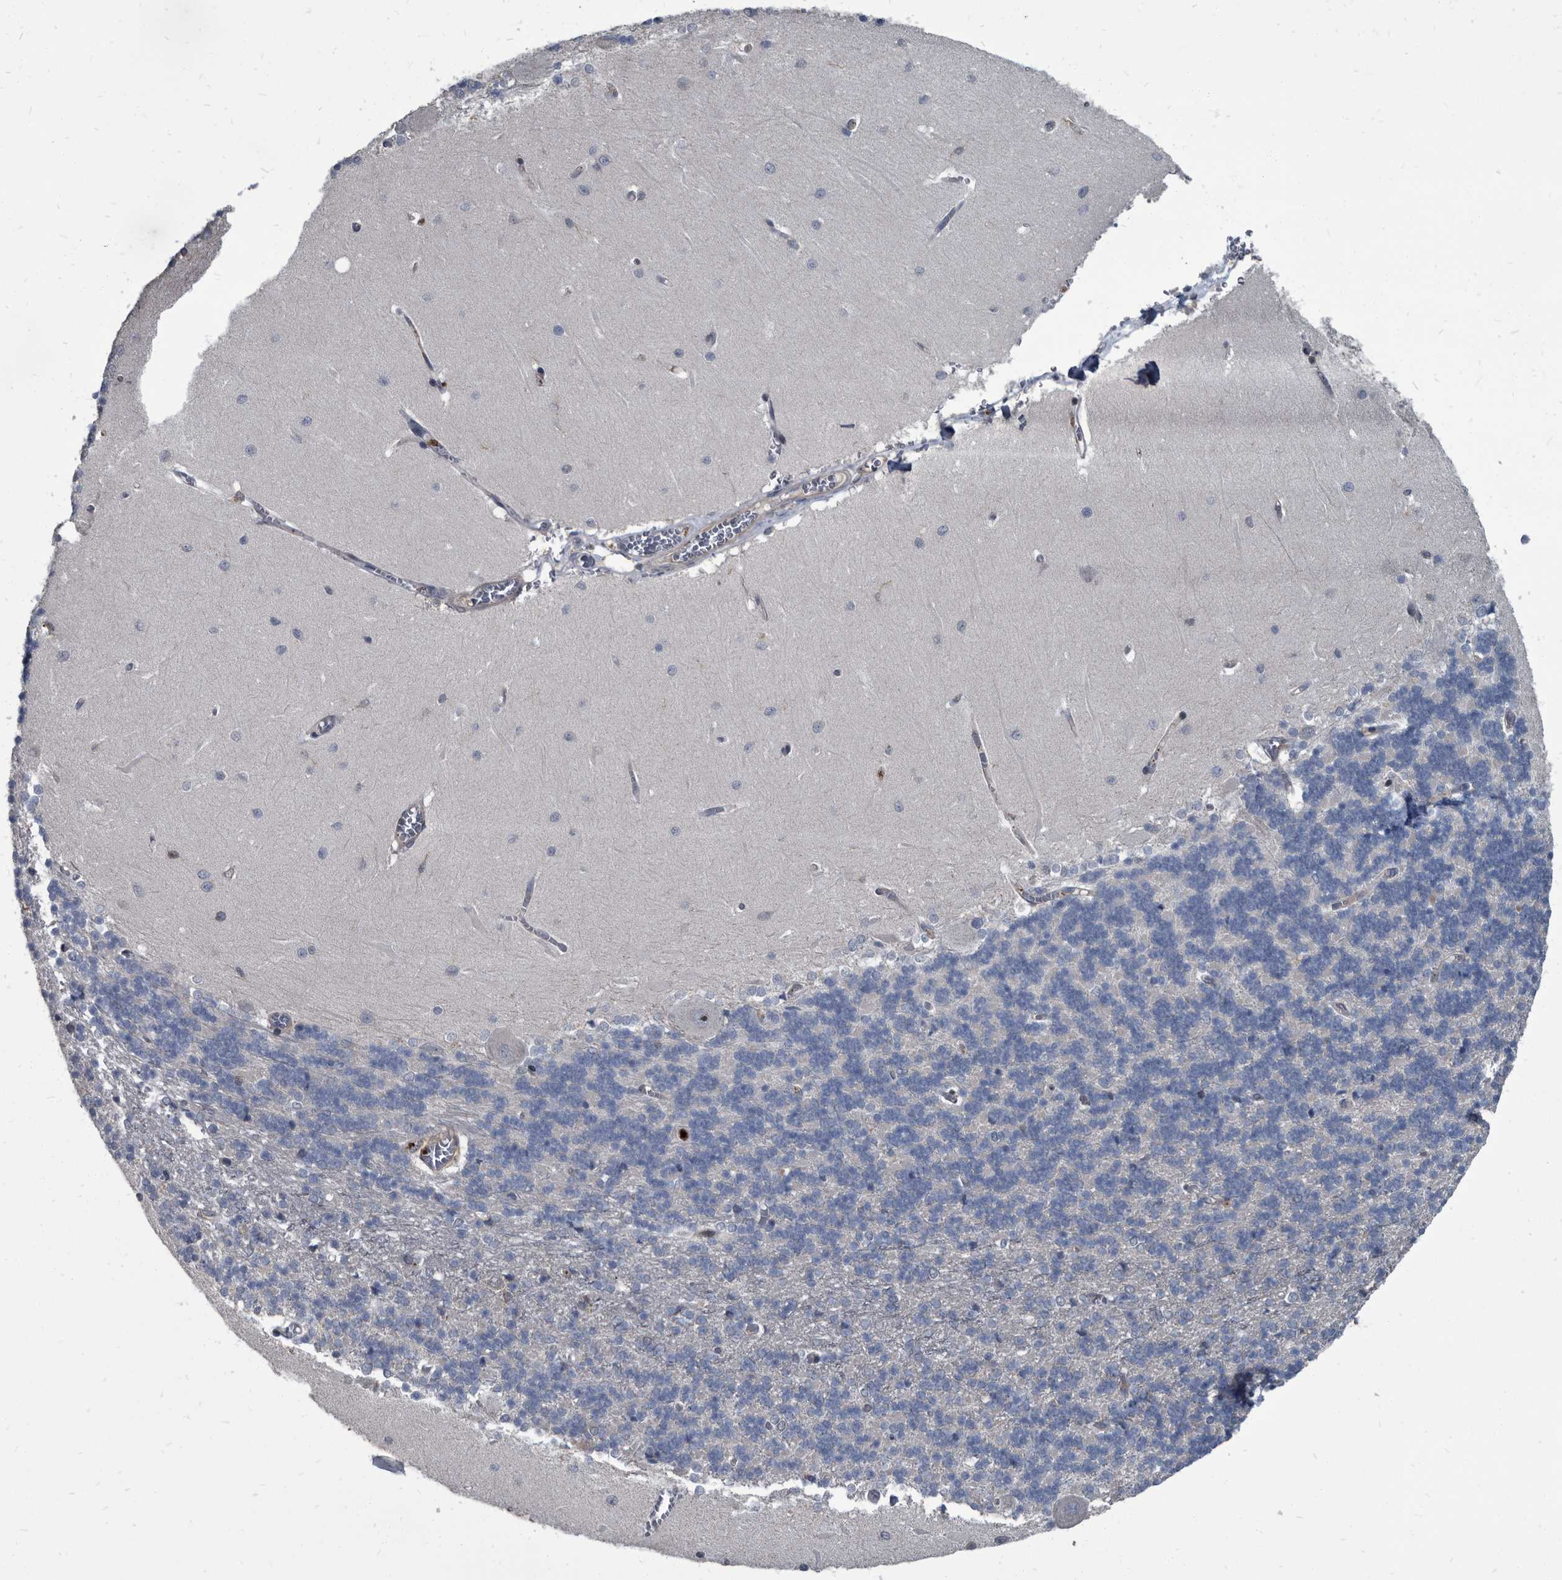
{"staining": {"intensity": "negative", "quantity": "none", "location": "none"}, "tissue": "cerebellum", "cell_type": "Cells in granular layer", "image_type": "normal", "snomed": [{"axis": "morphology", "description": "Normal tissue, NOS"}, {"axis": "topography", "description": "Cerebellum"}], "caption": "A high-resolution histopathology image shows immunohistochemistry (IHC) staining of unremarkable cerebellum, which displays no significant positivity in cells in granular layer. Nuclei are stained in blue.", "gene": "CDV3", "patient": {"sex": "male", "age": 37}}